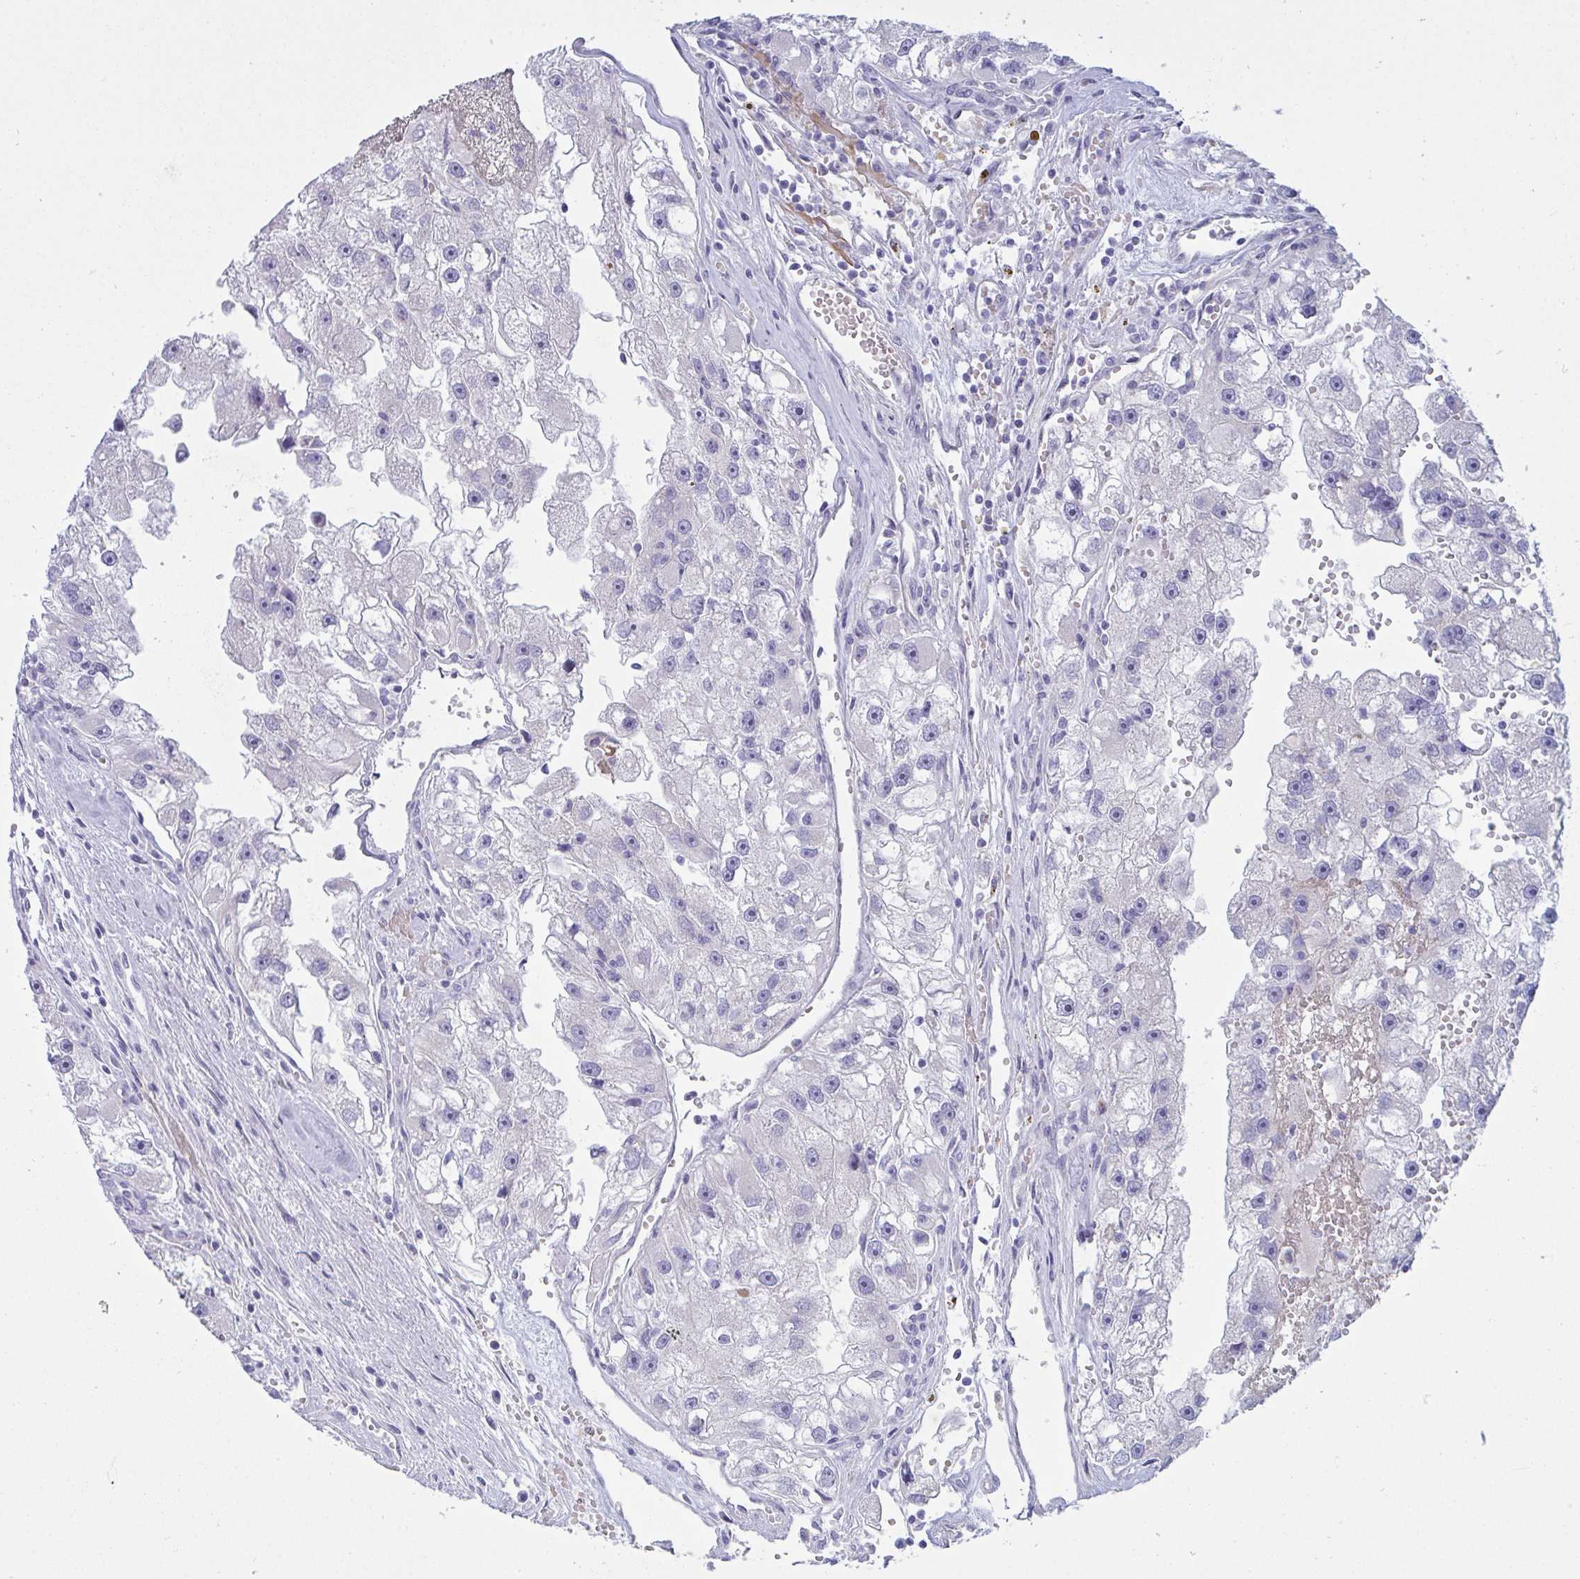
{"staining": {"intensity": "negative", "quantity": "none", "location": "none"}, "tissue": "renal cancer", "cell_type": "Tumor cells", "image_type": "cancer", "snomed": [{"axis": "morphology", "description": "Adenocarcinoma, NOS"}, {"axis": "topography", "description": "Kidney"}], "caption": "High power microscopy image of an IHC image of renal cancer, revealing no significant staining in tumor cells. The staining is performed using DAB brown chromogen with nuclei counter-stained in using hematoxylin.", "gene": "TAS2R38", "patient": {"sex": "male", "age": 63}}